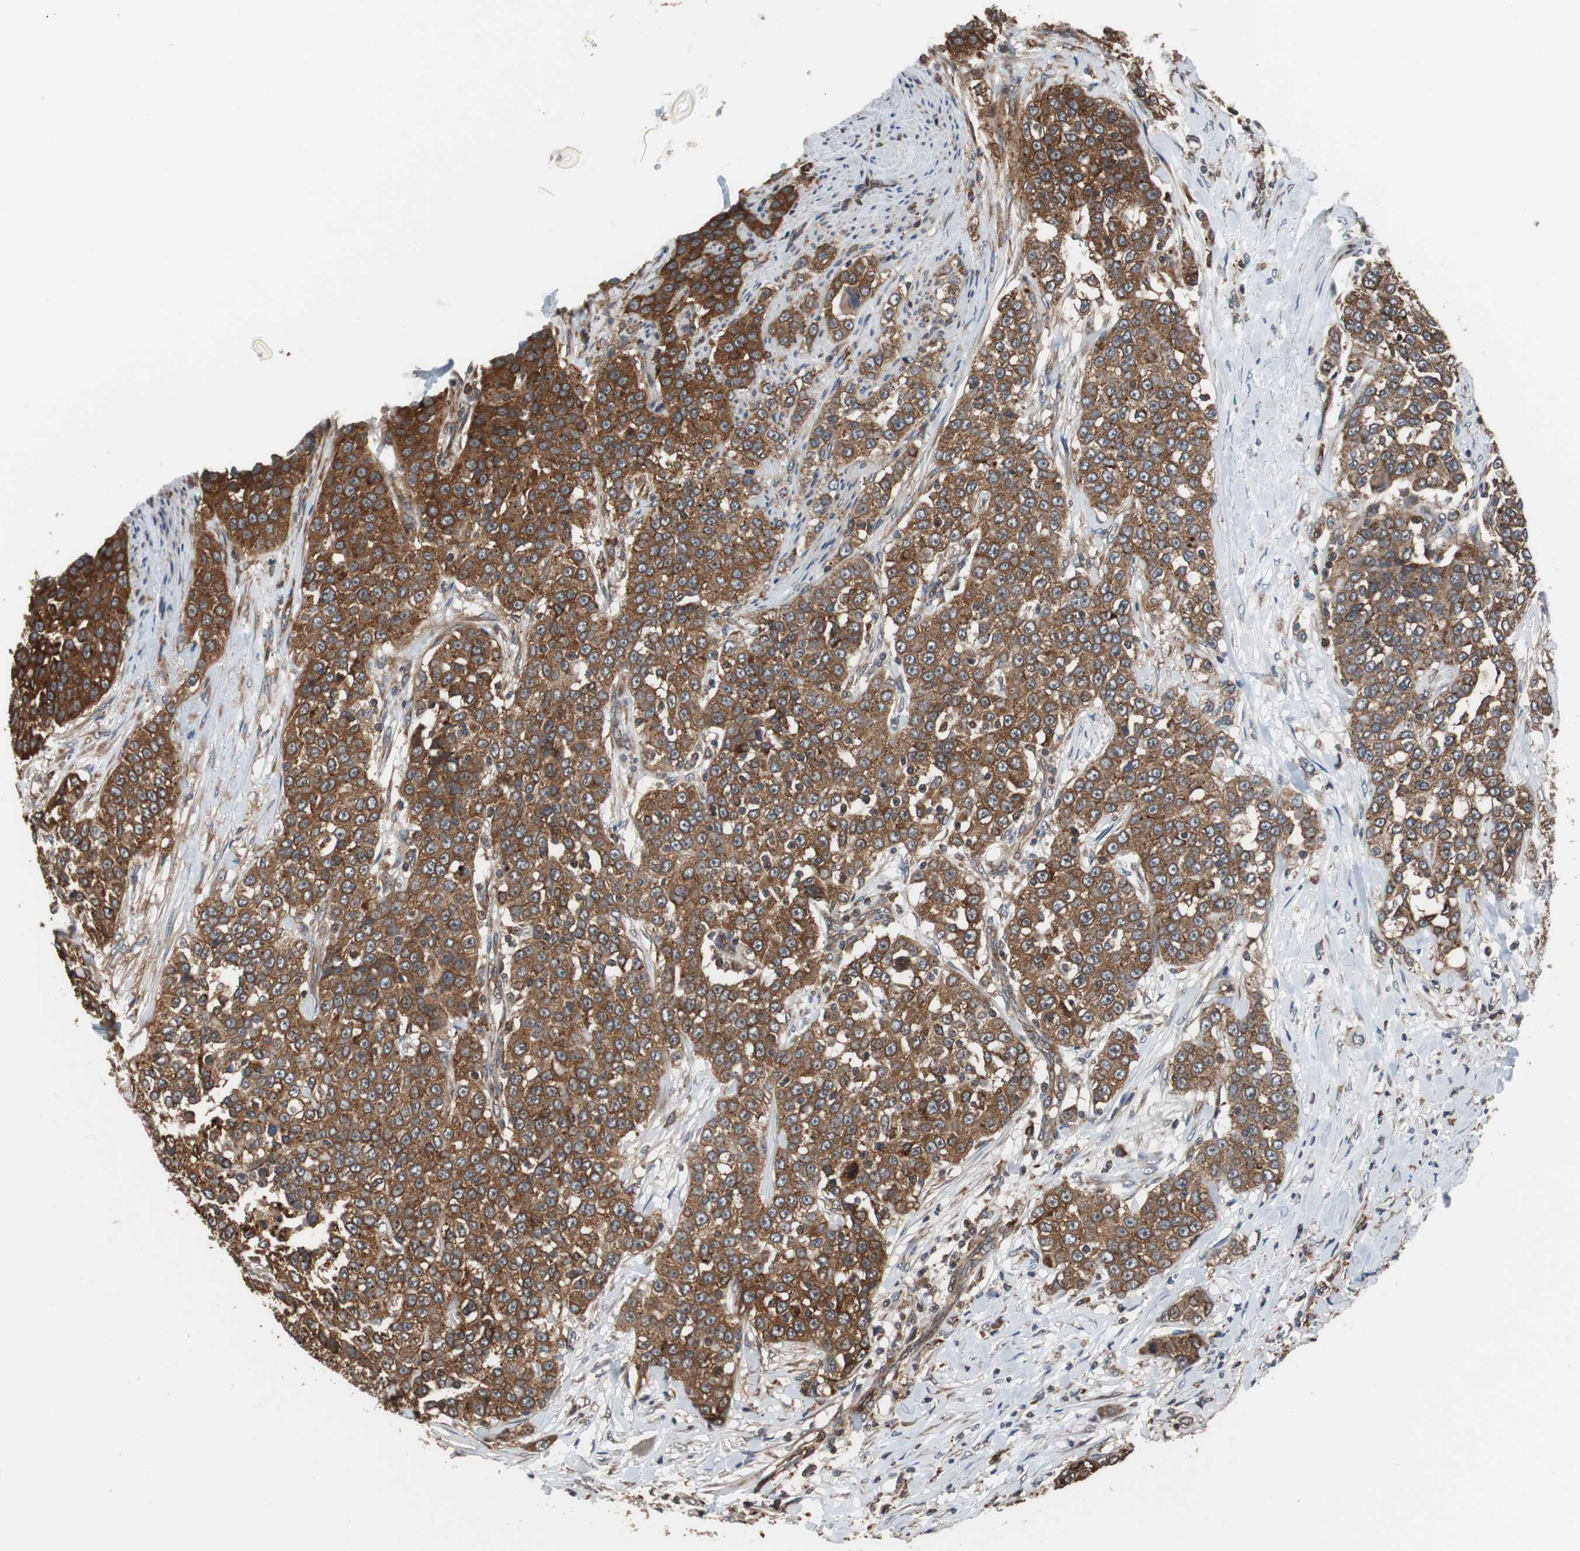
{"staining": {"intensity": "strong", "quantity": ">75%", "location": "cytoplasmic/membranous"}, "tissue": "urothelial cancer", "cell_type": "Tumor cells", "image_type": "cancer", "snomed": [{"axis": "morphology", "description": "Urothelial carcinoma, High grade"}, {"axis": "topography", "description": "Urinary bladder"}], "caption": "The image demonstrates immunohistochemical staining of urothelial cancer. There is strong cytoplasmic/membranous staining is present in about >75% of tumor cells.", "gene": "USP10", "patient": {"sex": "female", "age": 80}}